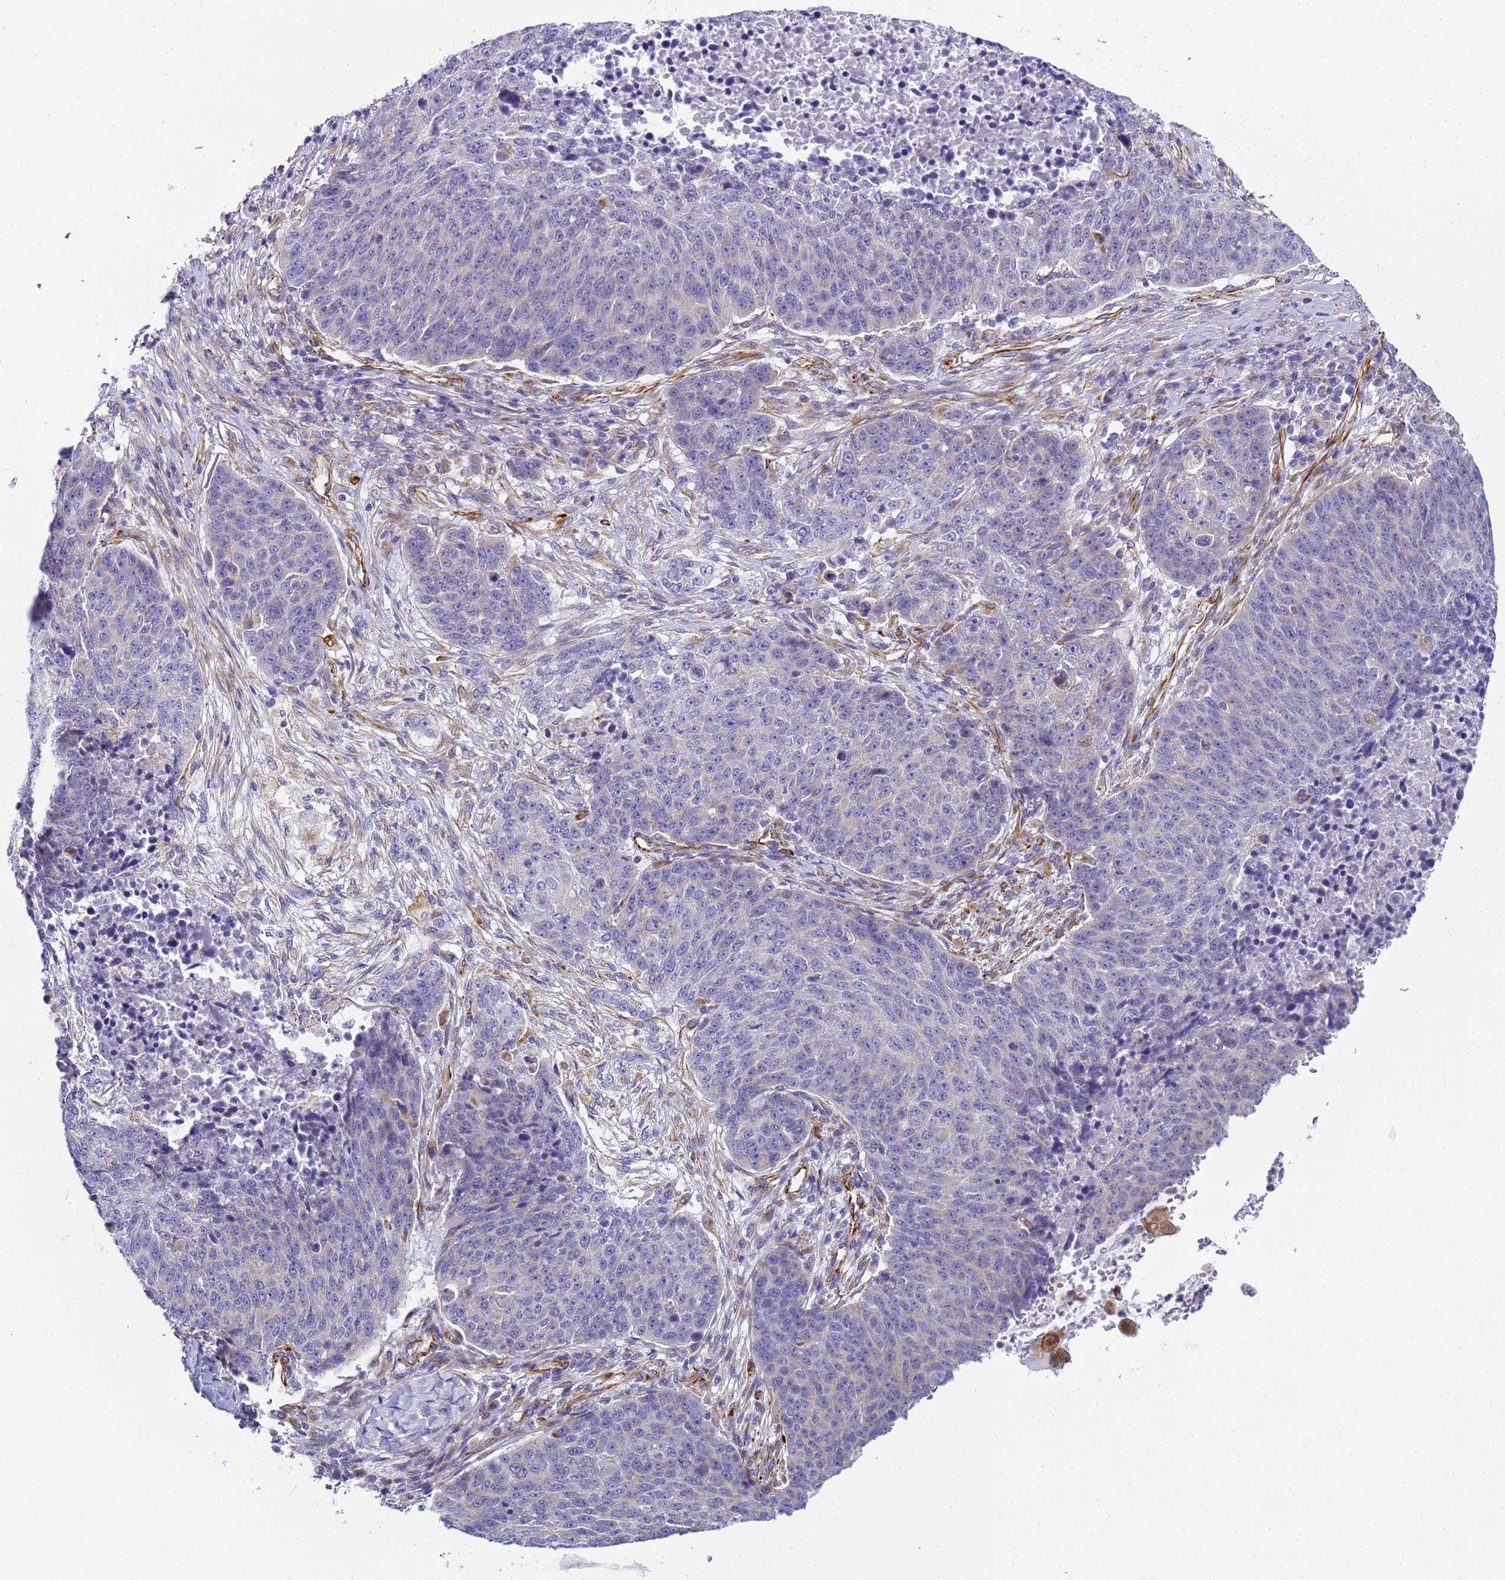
{"staining": {"intensity": "negative", "quantity": "none", "location": "none"}, "tissue": "lung cancer", "cell_type": "Tumor cells", "image_type": "cancer", "snomed": [{"axis": "morphology", "description": "Normal tissue, NOS"}, {"axis": "morphology", "description": "Squamous cell carcinoma, NOS"}, {"axis": "topography", "description": "Lymph node"}, {"axis": "topography", "description": "Lung"}], "caption": "The immunohistochemistry micrograph has no significant positivity in tumor cells of lung cancer tissue.", "gene": "UBXN2B", "patient": {"sex": "male", "age": 66}}